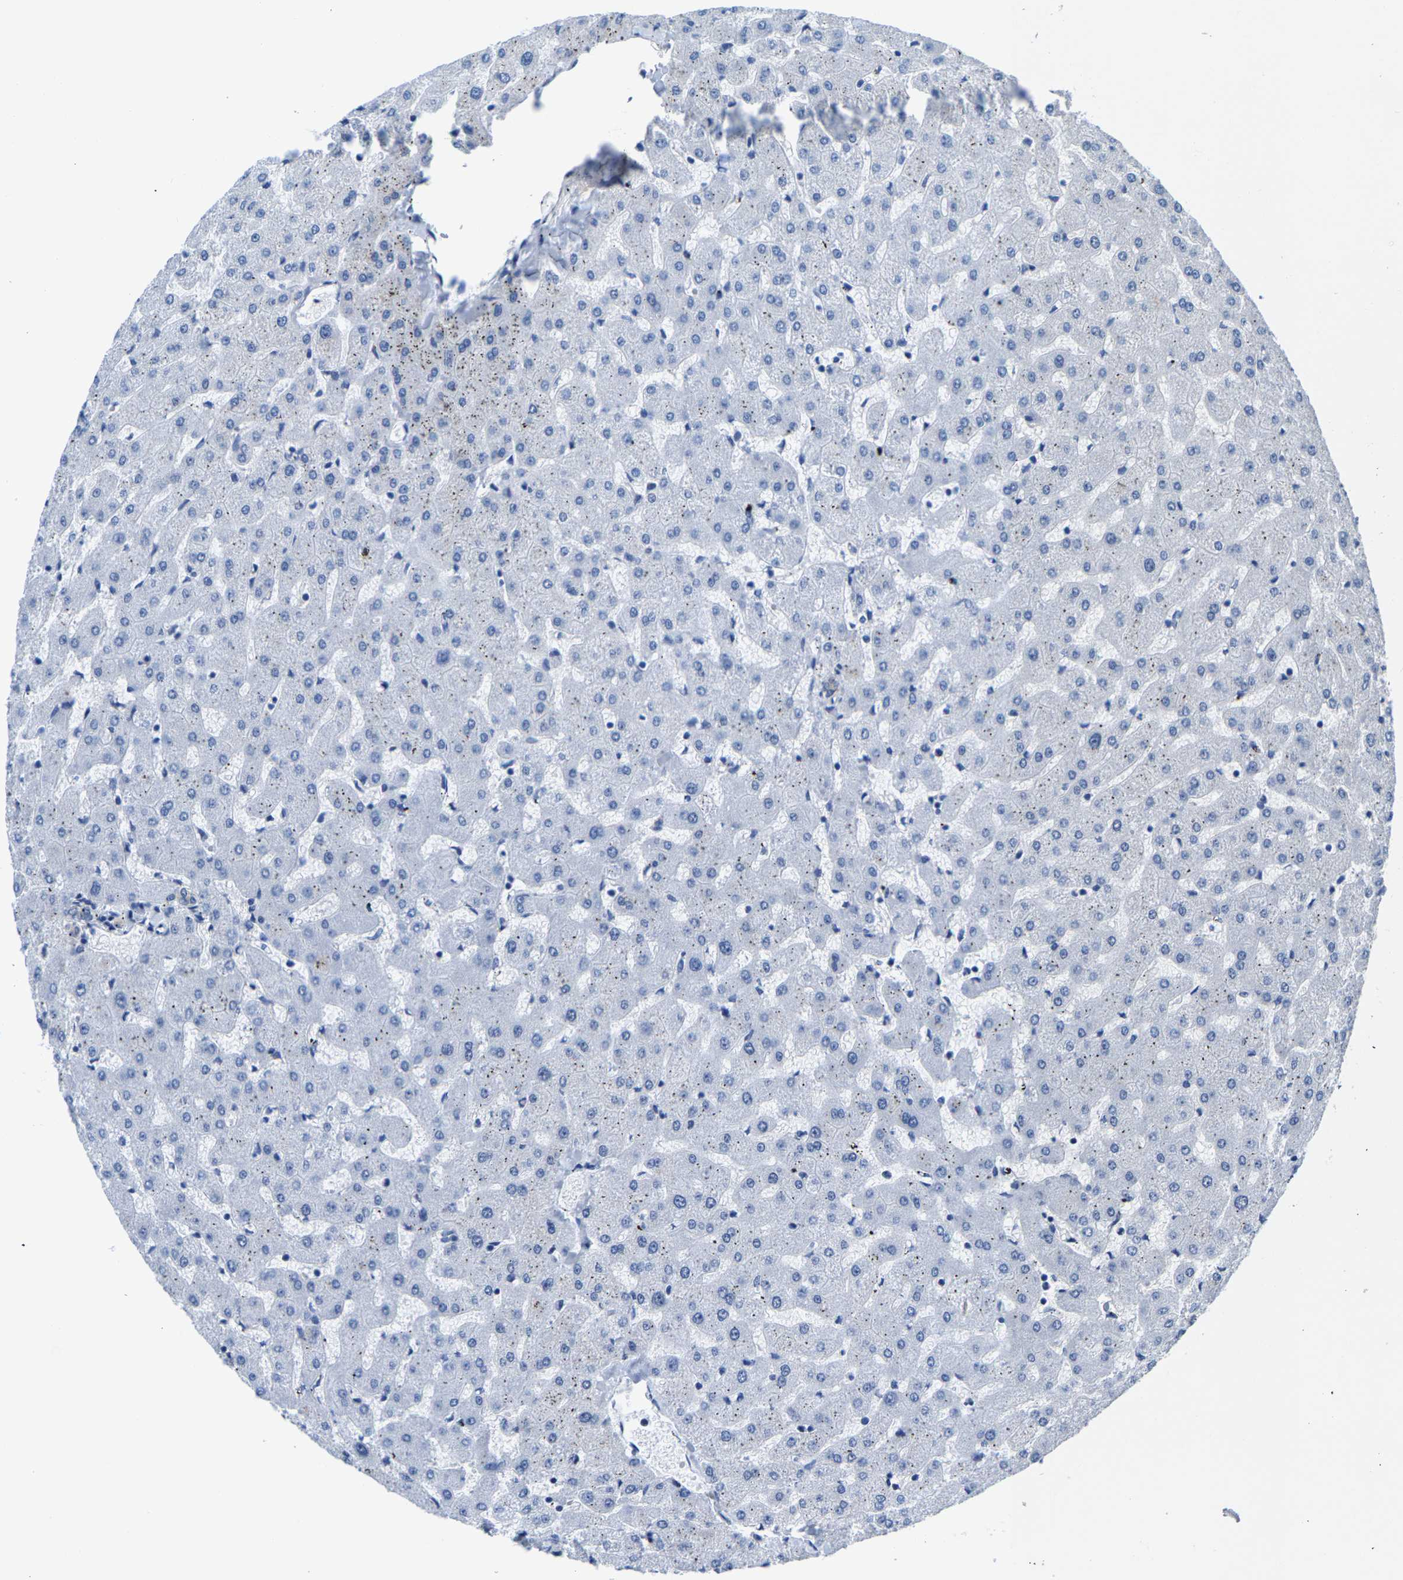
{"staining": {"intensity": "moderate", "quantity": "25%-75%", "location": "cytoplasmic/membranous"}, "tissue": "liver", "cell_type": "Cholangiocytes", "image_type": "normal", "snomed": [{"axis": "morphology", "description": "Normal tissue, NOS"}, {"axis": "topography", "description": "Liver"}], "caption": "Benign liver was stained to show a protein in brown. There is medium levels of moderate cytoplasmic/membranous positivity in about 25%-75% of cholangiocytes.", "gene": "SSH3", "patient": {"sex": "female", "age": 63}}